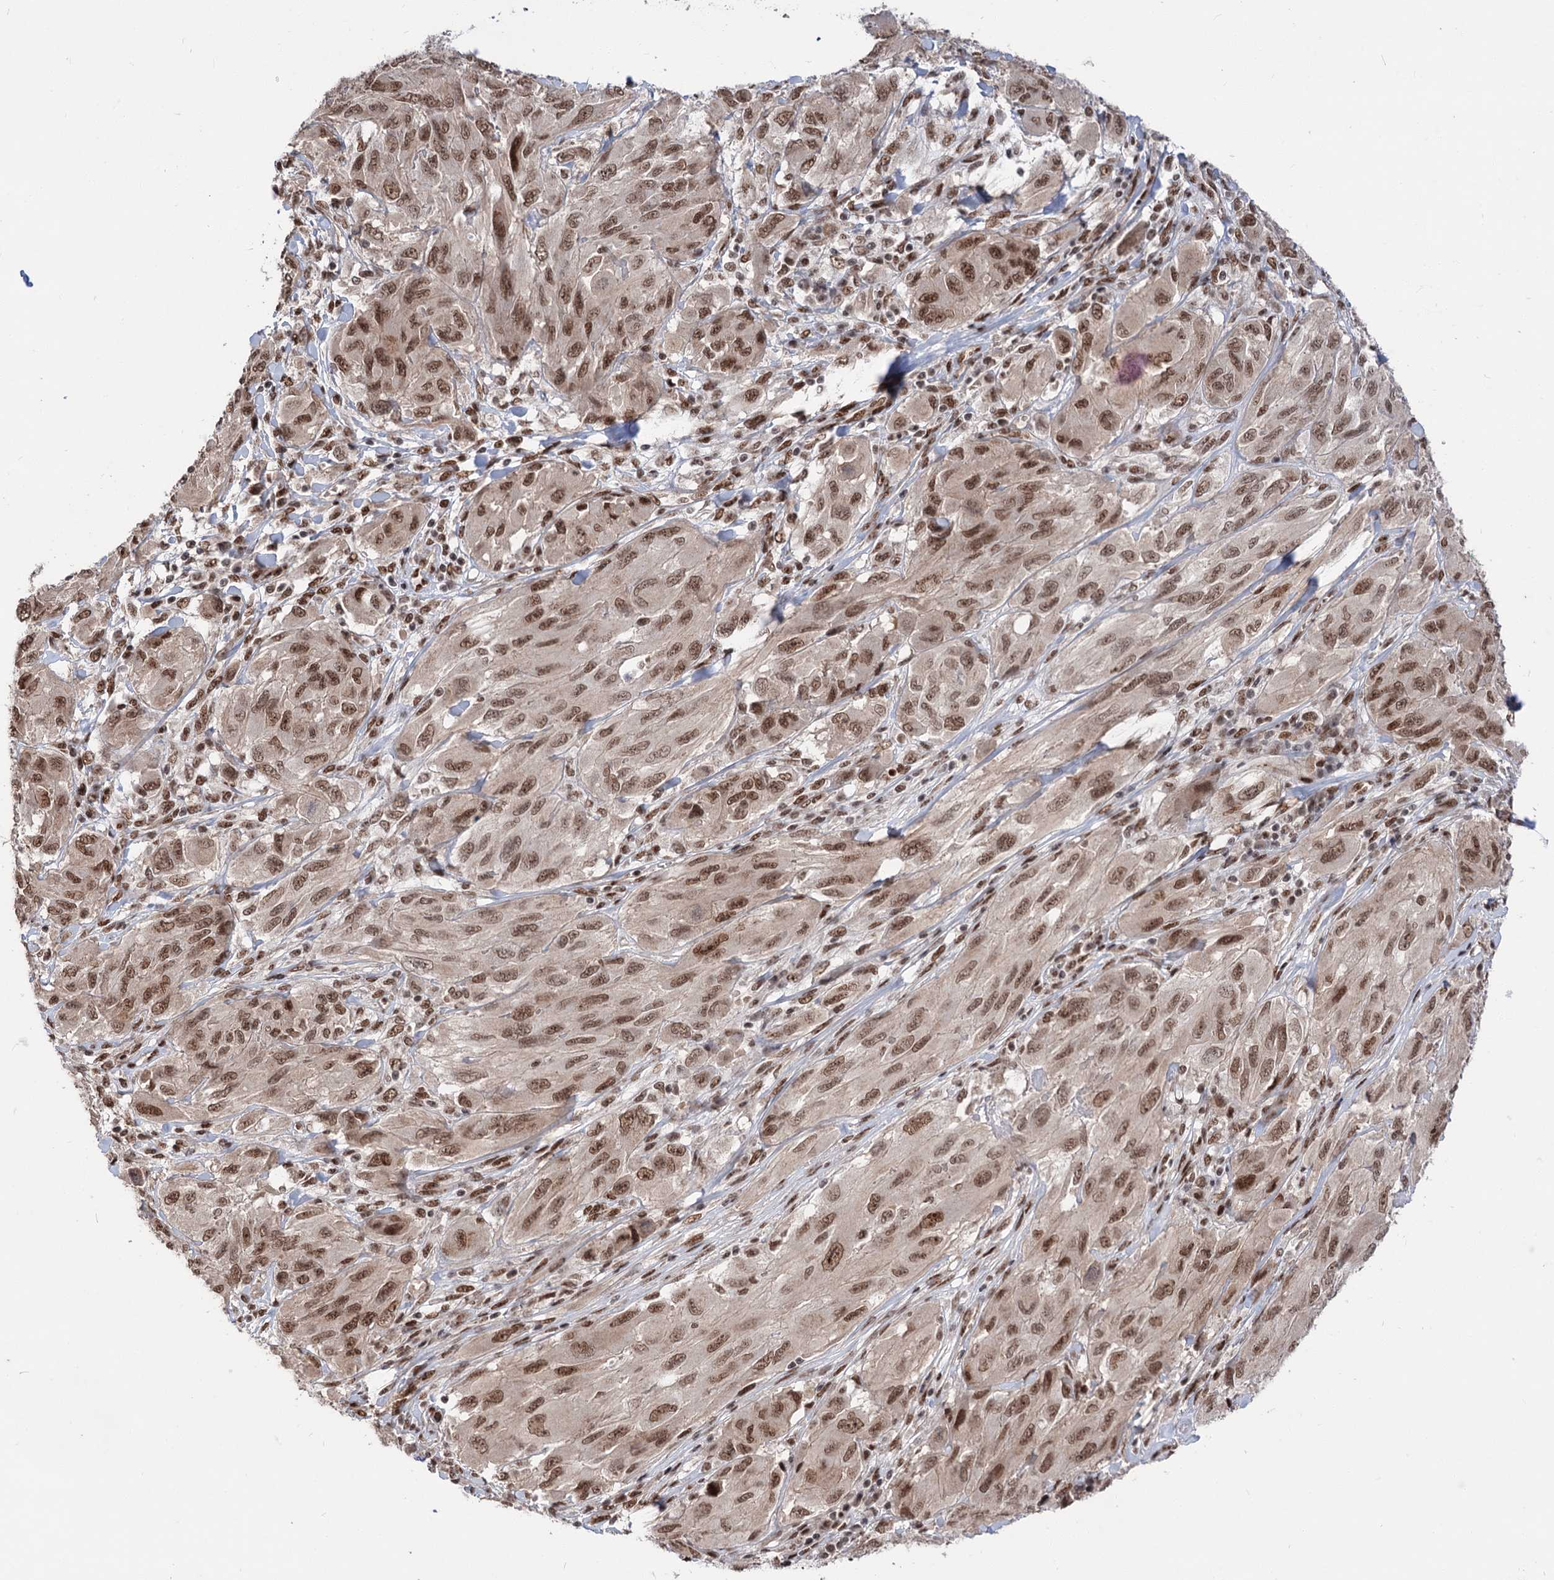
{"staining": {"intensity": "moderate", "quantity": ">75%", "location": "nuclear"}, "tissue": "melanoma", "cell_type": "Tumor cells", "image_type": "cancer", "snomed": [{"axis": "morphology", "description": "Malignant melanoma, NOS"}, {"axis": "topography", "description": "Skin"}], "caption": "Melanoma stained with a protein marker demonstrates moderate staining in tumor cells.", "gene": "MAML1", "patient": {"sex": "female", "age": 91}}